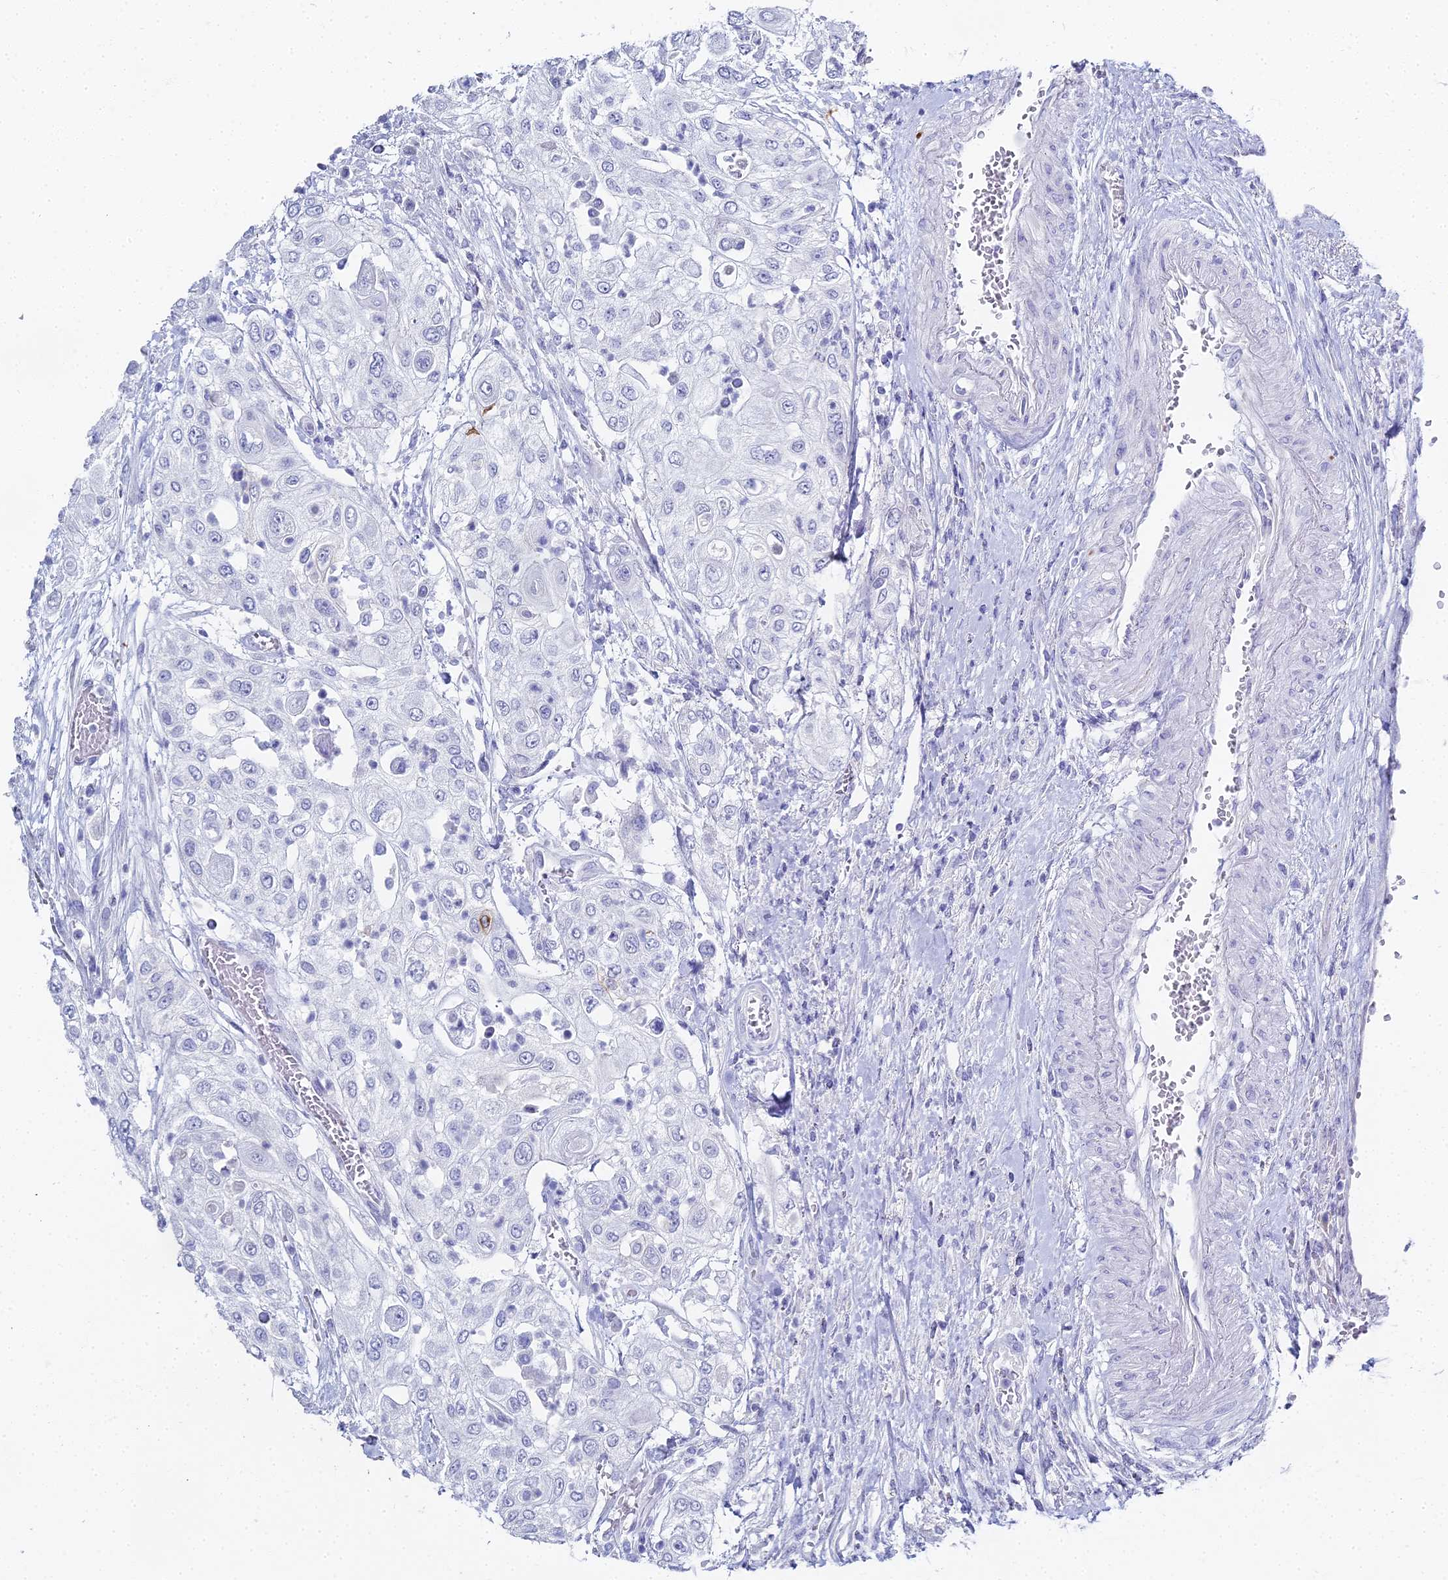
{"staining": {"intensity": "negative", "quantity": "none", "location": "none"}, "tissue": "urothelial cancer", "cell_type": "Tumor cells", "image_type": "cancer", "snomed": [{"axis": "morphology", "description": "Urothelial carcinoma, High grade"}, {"axis": "topography", "description": "Urinary bladder"}], "caption": "The immunohistochemistry micrograph has no significant staining in tumor cells of urothelial cancer tissue.", "gene": "ALPP", "patient": {"sex": "female", "age": 79}}